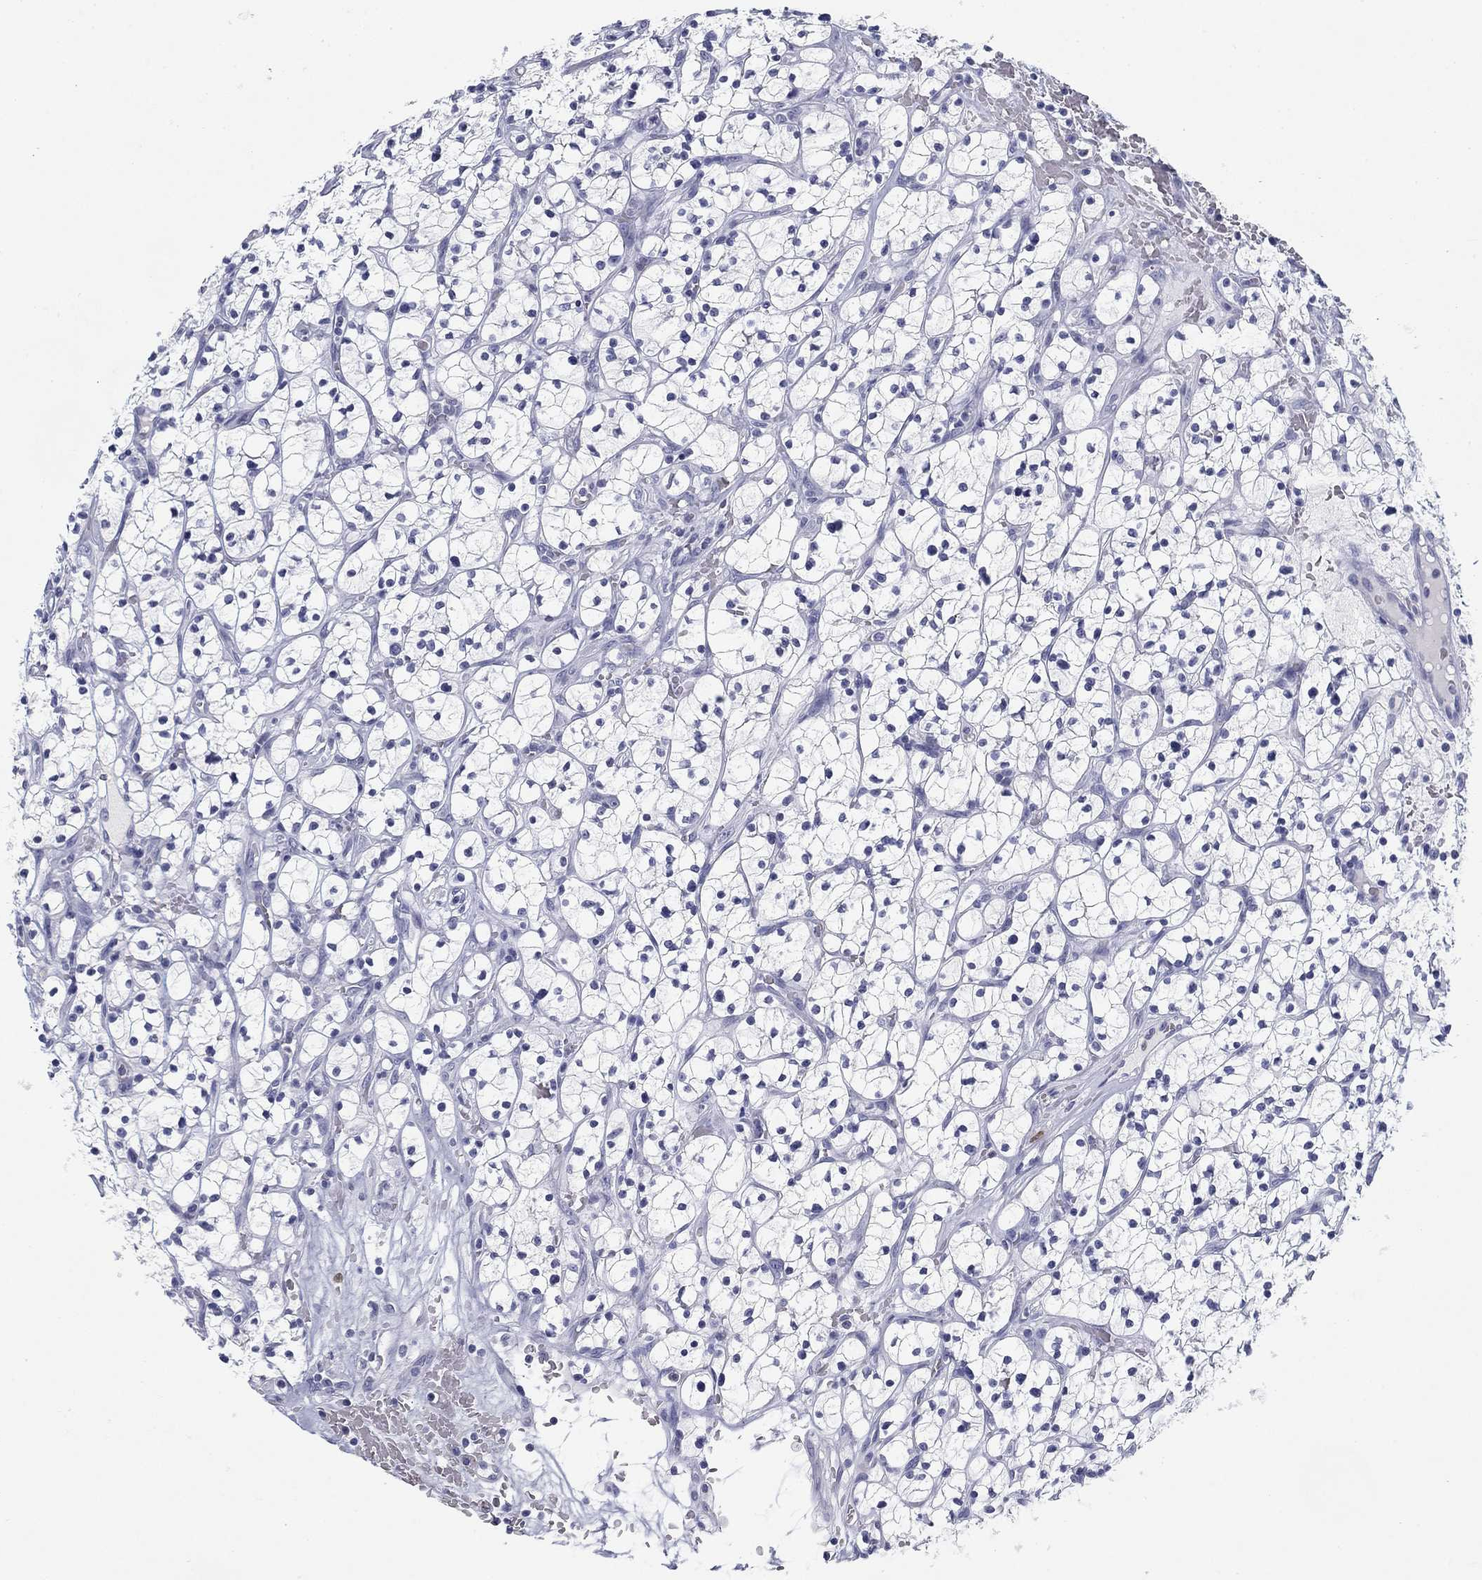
{"staining": {"intensity": "negative", "quantity": "none", "location": "none"}, "tissue": "renal cancer", "cell_type": "Tumor cells", "image_type": "cancer", "snomed": [{"axis": "morphology", "description": "Adenocarcinoma, NOS"}, {"axis": "topography", "description": "Kidney"}], "caption": "High power microscopy histopathology image of an immunohistochemistry photomicrograph of renal cancer, revealing no significant expression in tumor cells. The staining was performed using DAB (3,3'-diaminobenzidine) to visualize the protein expression in brown, while the nuclei were stained in blue with hematoxylin (Magnification: 20x).", "gene": "CD79B", "patient": {"sex": "female", "age": 64}}